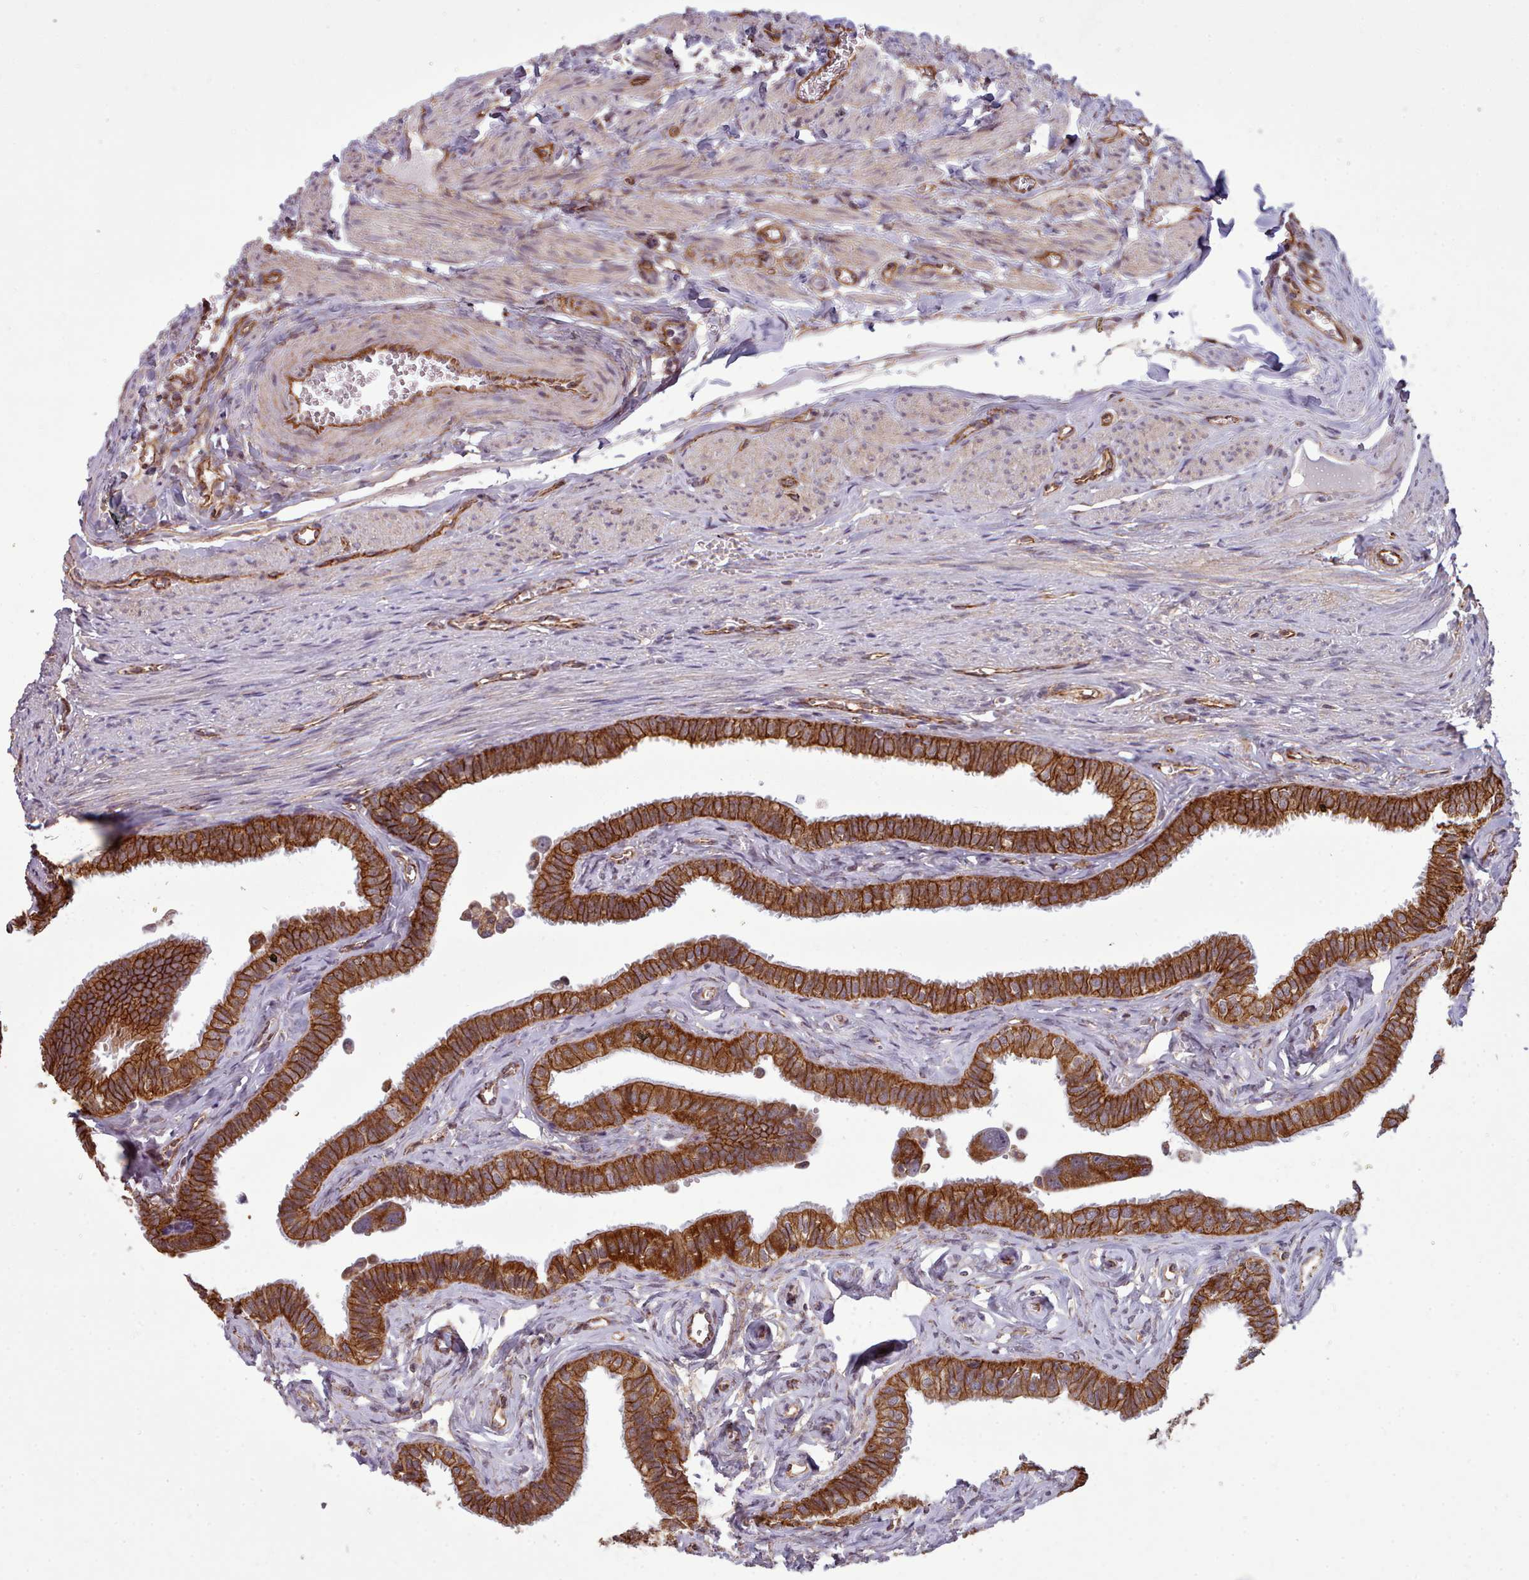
{"staining": {"intensity": "strong", "quantity": ">75%", "location": "cytoplasmic/membranous"}, "tissue": "fallopian tube", "cell_type": "Glandular cells", "image_type": "normal", "snomed": [{"axis": "morphology", "description": "Normal tissue, NOS"}, {"axis": "morphology", "description": "Carcinoma, NOS"}, {"axis": "topography", "description": "Fallopian tube"}, {"axis": "topography", "description": "Ovary"}], "caption": "Human fallopian tube stained for a protein (brown) shows strong cytoplasmic/membranous positive staining in approximately >75% of glandular cells.", "gene": "MRPL46", "patient": {"sex": "female", "age": 59}}